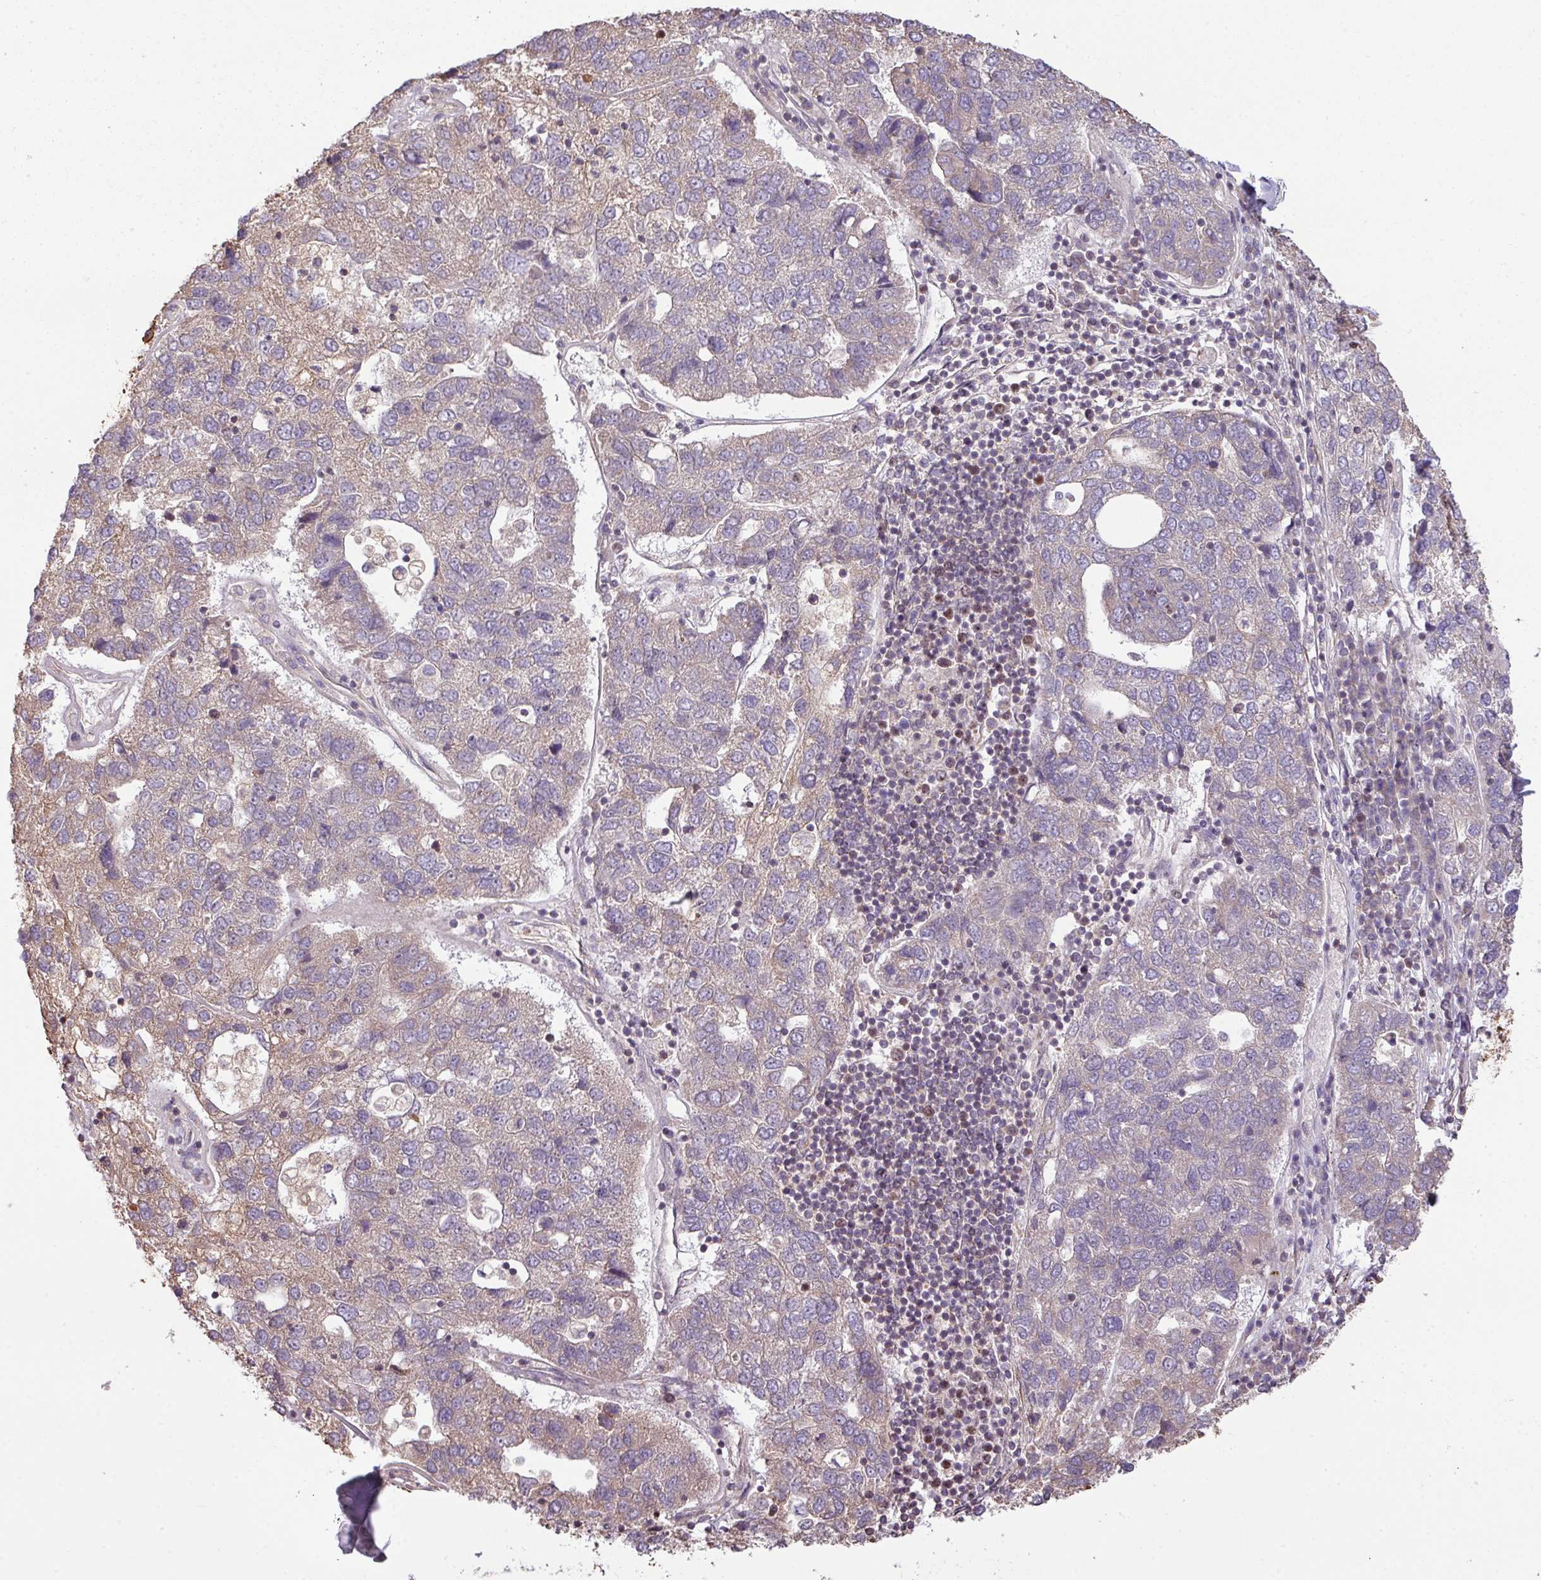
{"staining": {"intensity": "moderate", "quantity": "<25%", "location": "cytoplasmic/membranous"}, "tissue": "pancreatic cancer", "cell_type": "Tumor cells", "image_type": "cancer", "snomed": [{"axis": "morphology", "description": "Adenocarcinoma, NOS"}, {"axis": "topography", "description": "Pancreas"}], "caption": "Immunohistochemistry photomicrograph of human pancreatic adenocarcinoma stained for a protein (brown), which displays low levels of moderate cytoplasmic/membranous positivity in approximately <25% of tumor cells.", "gene": "VENTX", "patient": {"sex": "female", "age": 61}}